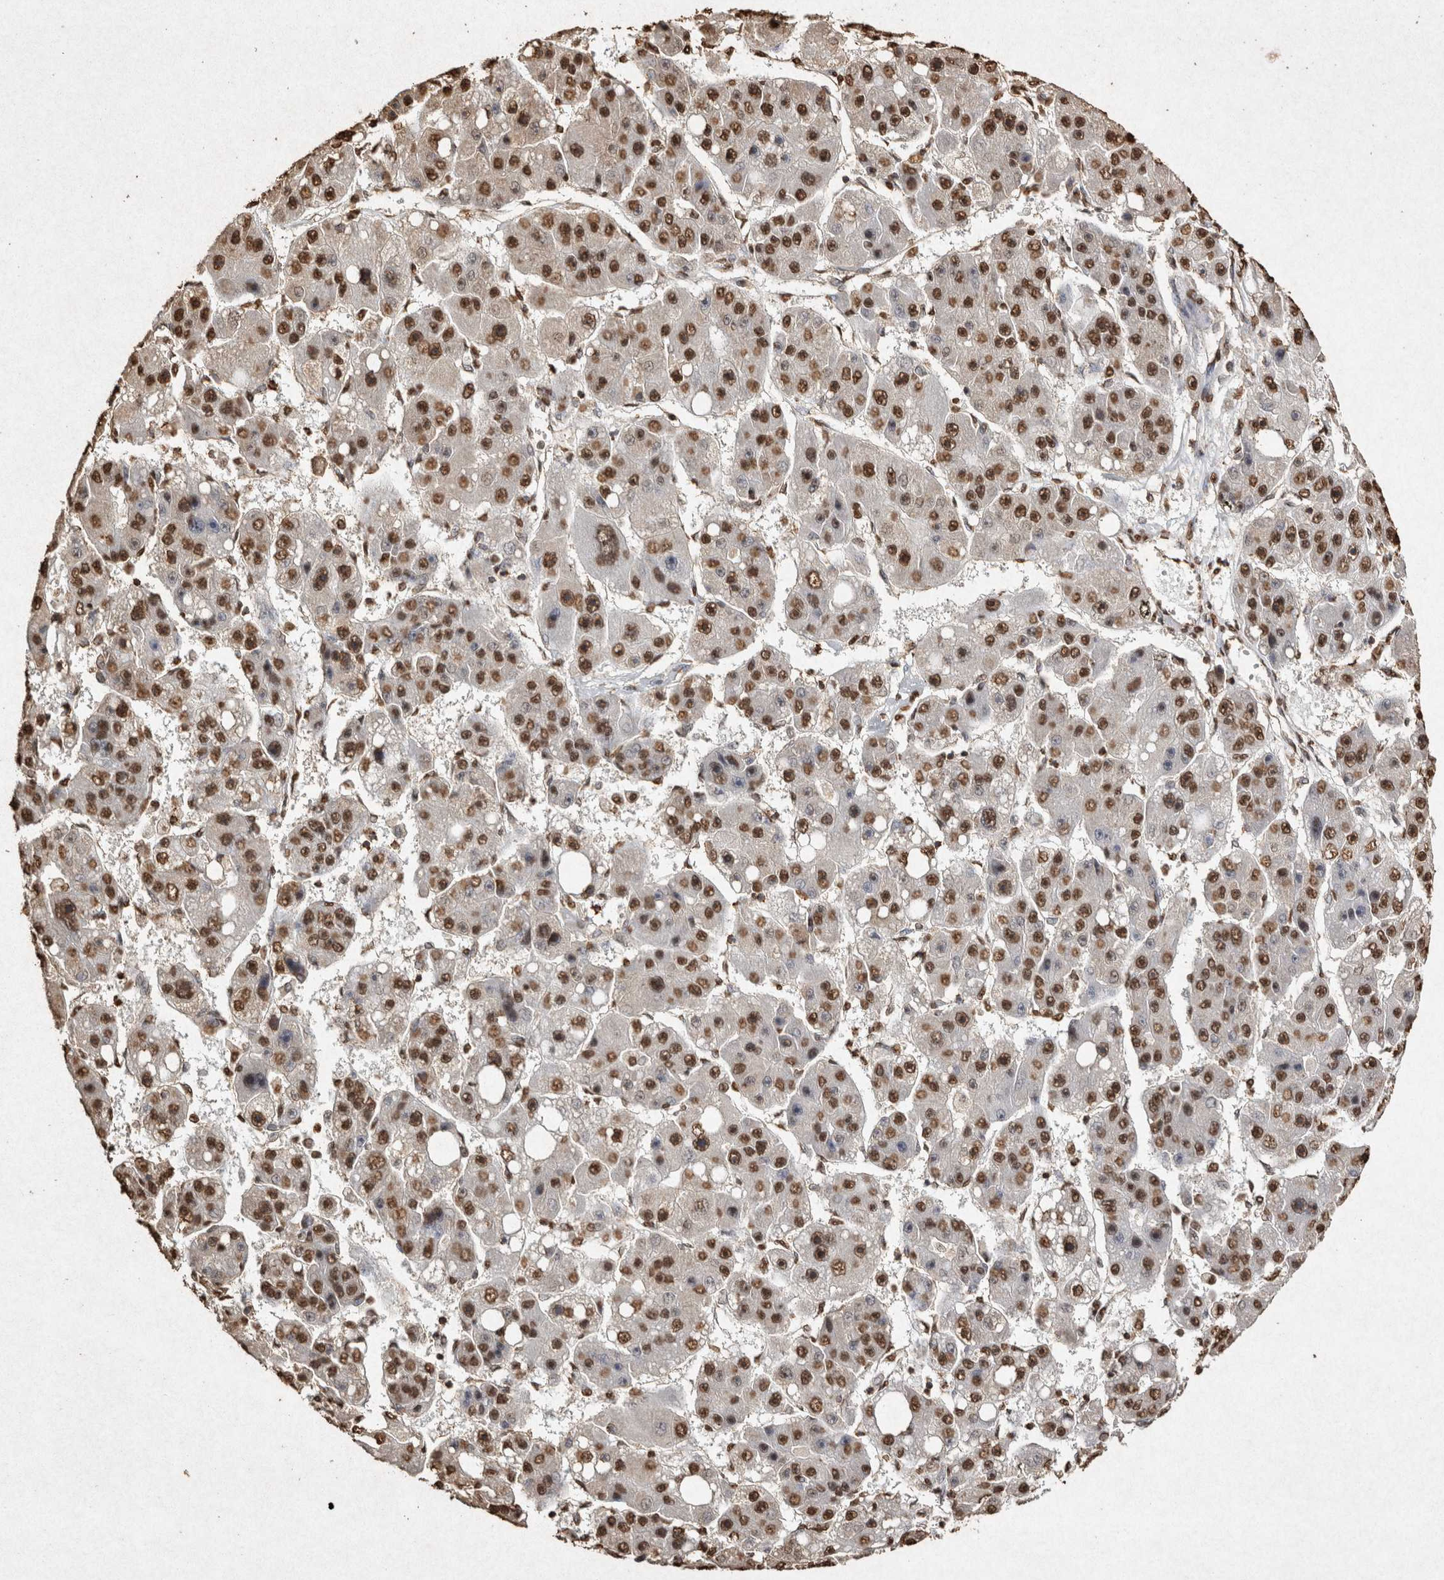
{"staining": {"intensity": "strong", "quantity": ">75%", "location": "nuclear"}, "tissue": "liver cancer", "cell_type": "Tumor cells", "image_type": "cancer", "snomed": [{"axis": "morphology", "description": "Carcinoma, Hepatocellular, NOS"}, {"axis": "topography", "description": "Liver"}], "caption": "Liver hepatocellular carcinoma stained with immunohistochemistry shows strong nuclear positivity in about >75% of tumor cells. (IHC, brightfield microscopy, high magnification).", "gene": "FSTL3", "patient": {"sex": "female", "age": 61}}